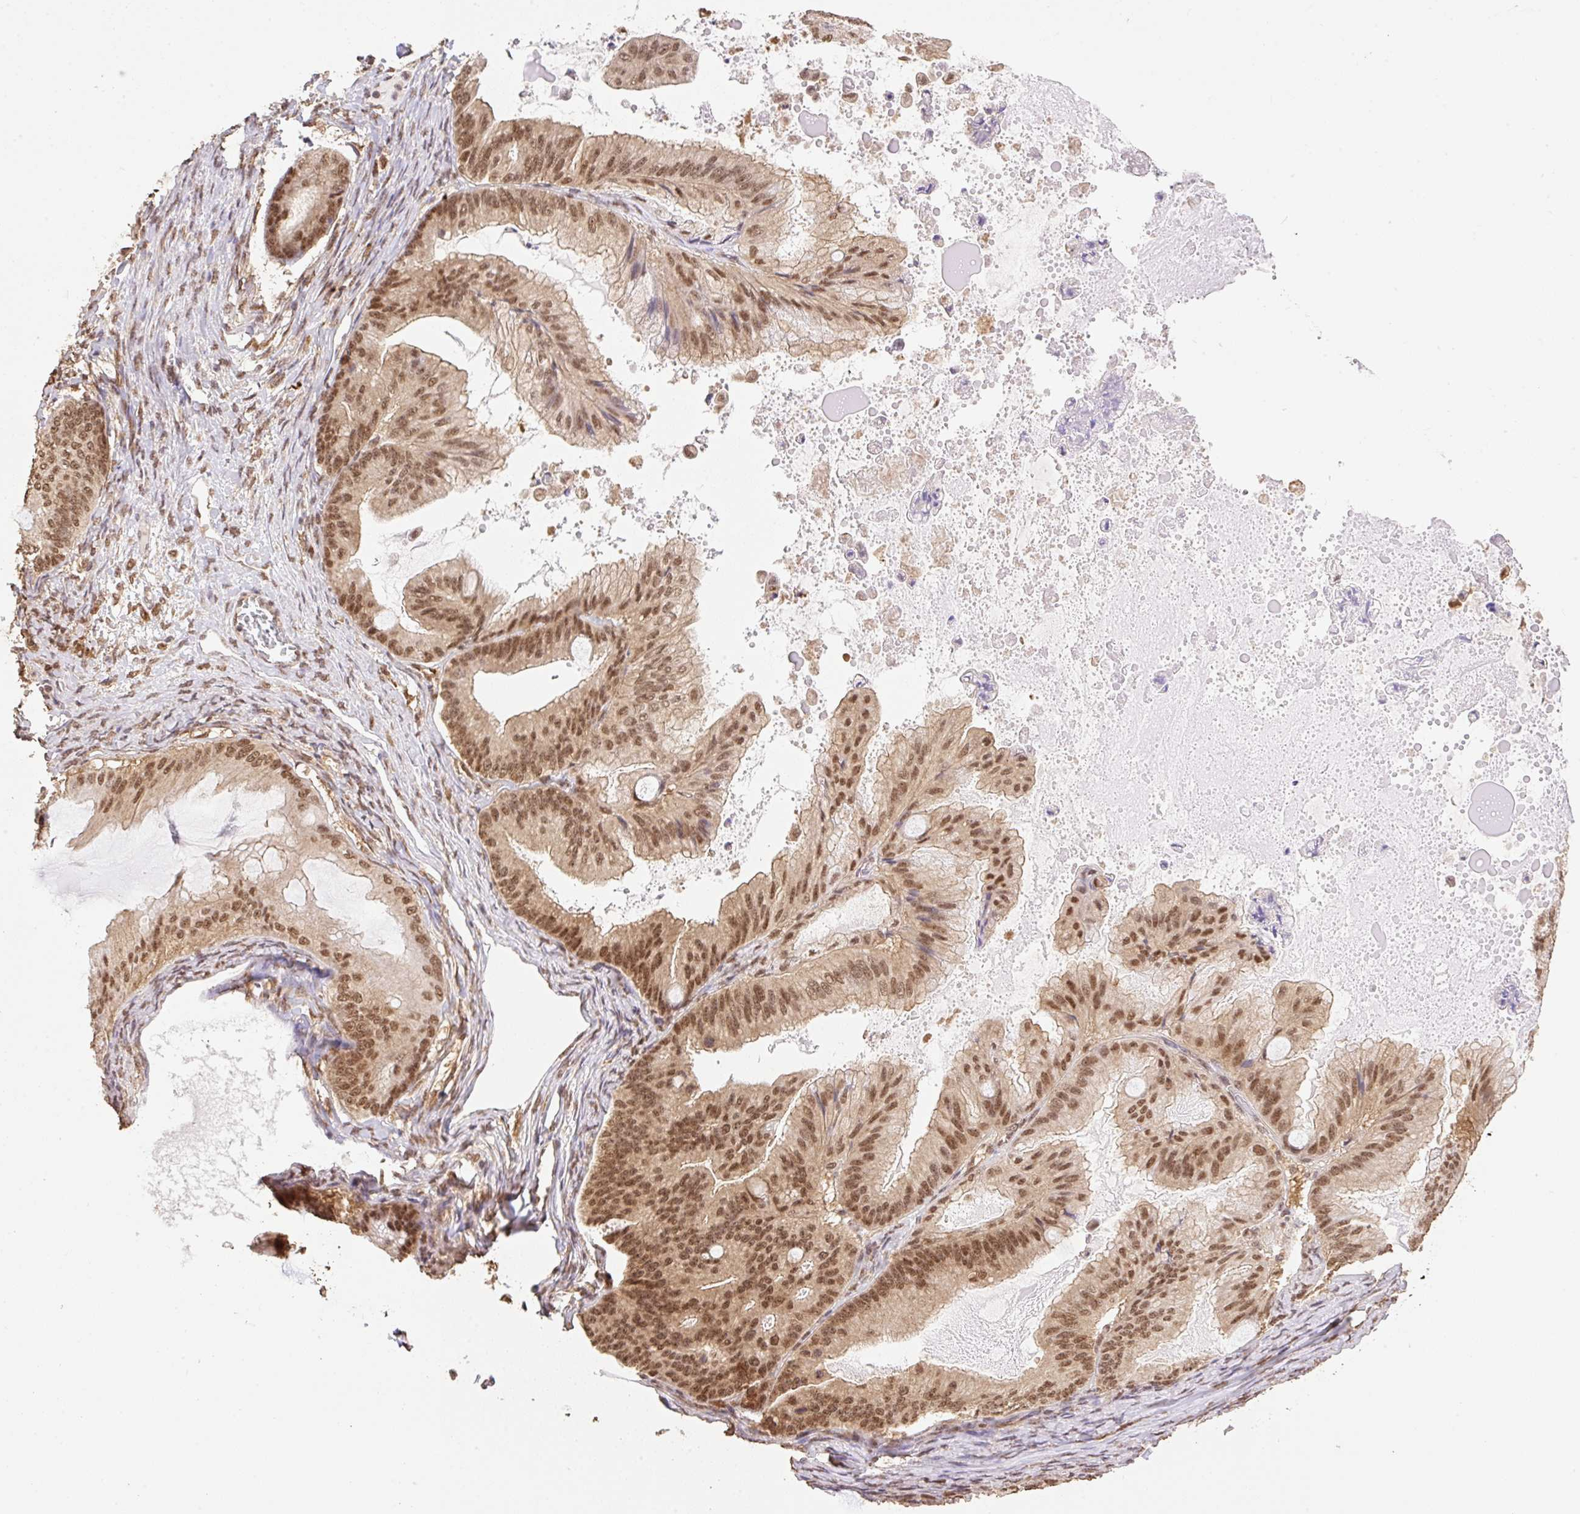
{"staining": {"intensity": "moderate", "quantity": ">75%", "location": "nuclear"}, "tissue": "ovarian cancer", "cell_type": "Tumor cells", "image_type": "cancer", "snomed": [{"axis": "morphology", "description": "Cystadenocarcinoma, mucinous, NOS"}, {"axis": "topography", "description": "Ovary"}], "caption": "The micrograph displays a brown stain indicating the presence of a protein in the nuclear of tumor cells in mucinous cystadenocarcinoma (ovarian). (Stains: DAB (3,3'-diaminobenzidine) in brown, nuclei in blue, Microscopy: brightfield microscopy at high magnification).", "gene": "VPS25", "patient": {"sex": "female", "age": 71}}